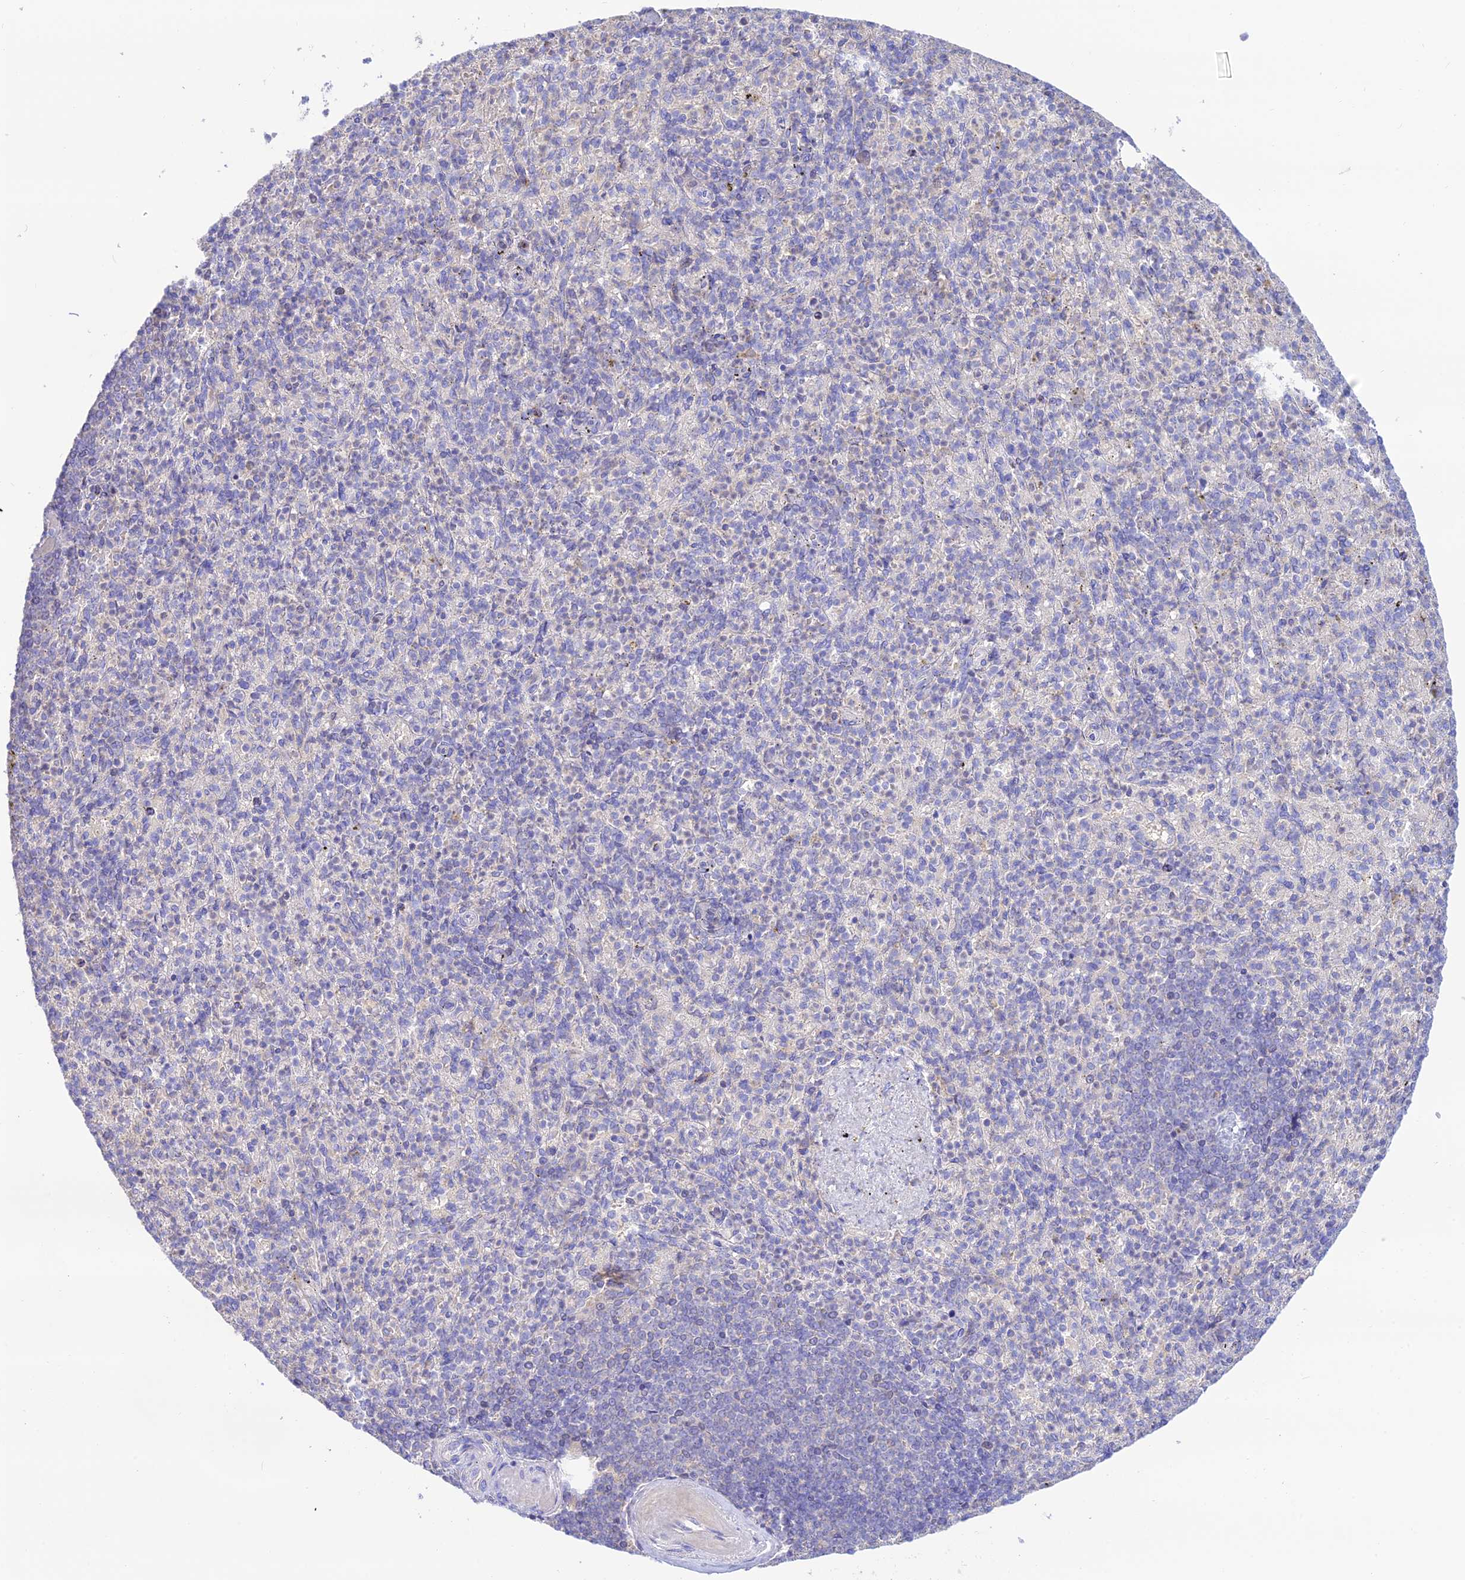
{"staining": {"intensity": "negative", "quantity": "none", "location": "none"}, "tissue": "spleen", "cell_type": "Cells in red pulp", "image_type": "normal", "snomed": [{"axis": "morphology", "description": "Normal tissue, NOS"}, {"axis": "topography", "description": "Spleen"}], "caption": "This is an immunohistochemistry micrograph of normal human spleen. There is no expression in cells in red pulp.", "gene": "NLRP9", "patient": {"sex": "female", "age": 74}}